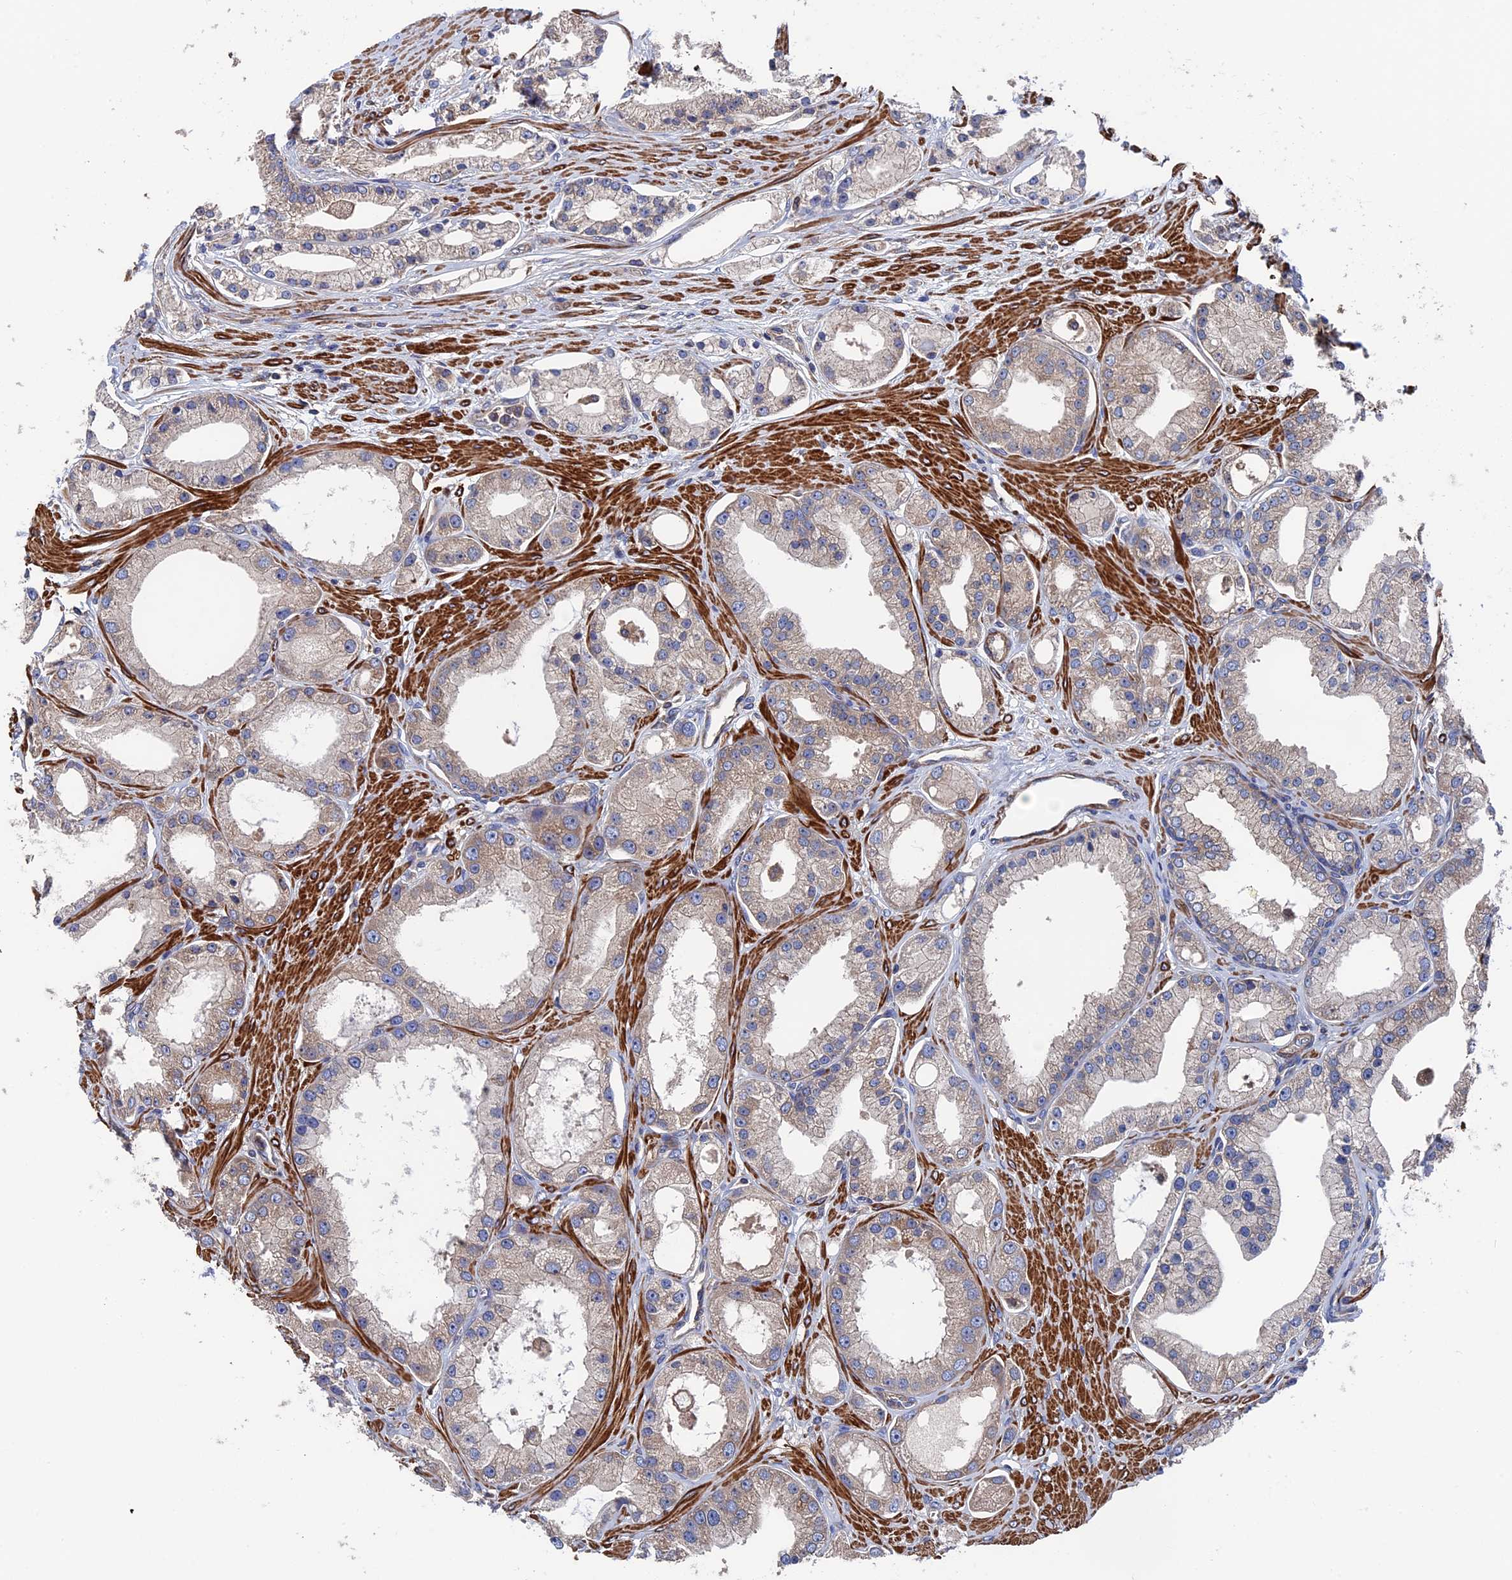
{"staining": {"intensity": "weak", "quantity": "25%-75%", "location": "cytoplasmic/membranous"}, "tissue": "prostate cancer", "cell_type": "Tumor cells", "image_type": "cancer", "snomed": [{"axis": "morphology", "description": "Adenocarcinoma, Low grade"}, {"axis": "topography", "description": "Prostate"}], "caption": "About 25%-75% of tumor cells in prostate cancer display weak cytoplasmic/membranous protein positivity as visualized by brown immunohistochemical staining.", "gene": "DNAJC3", "patient": {"sex": "male", "age": 67}}